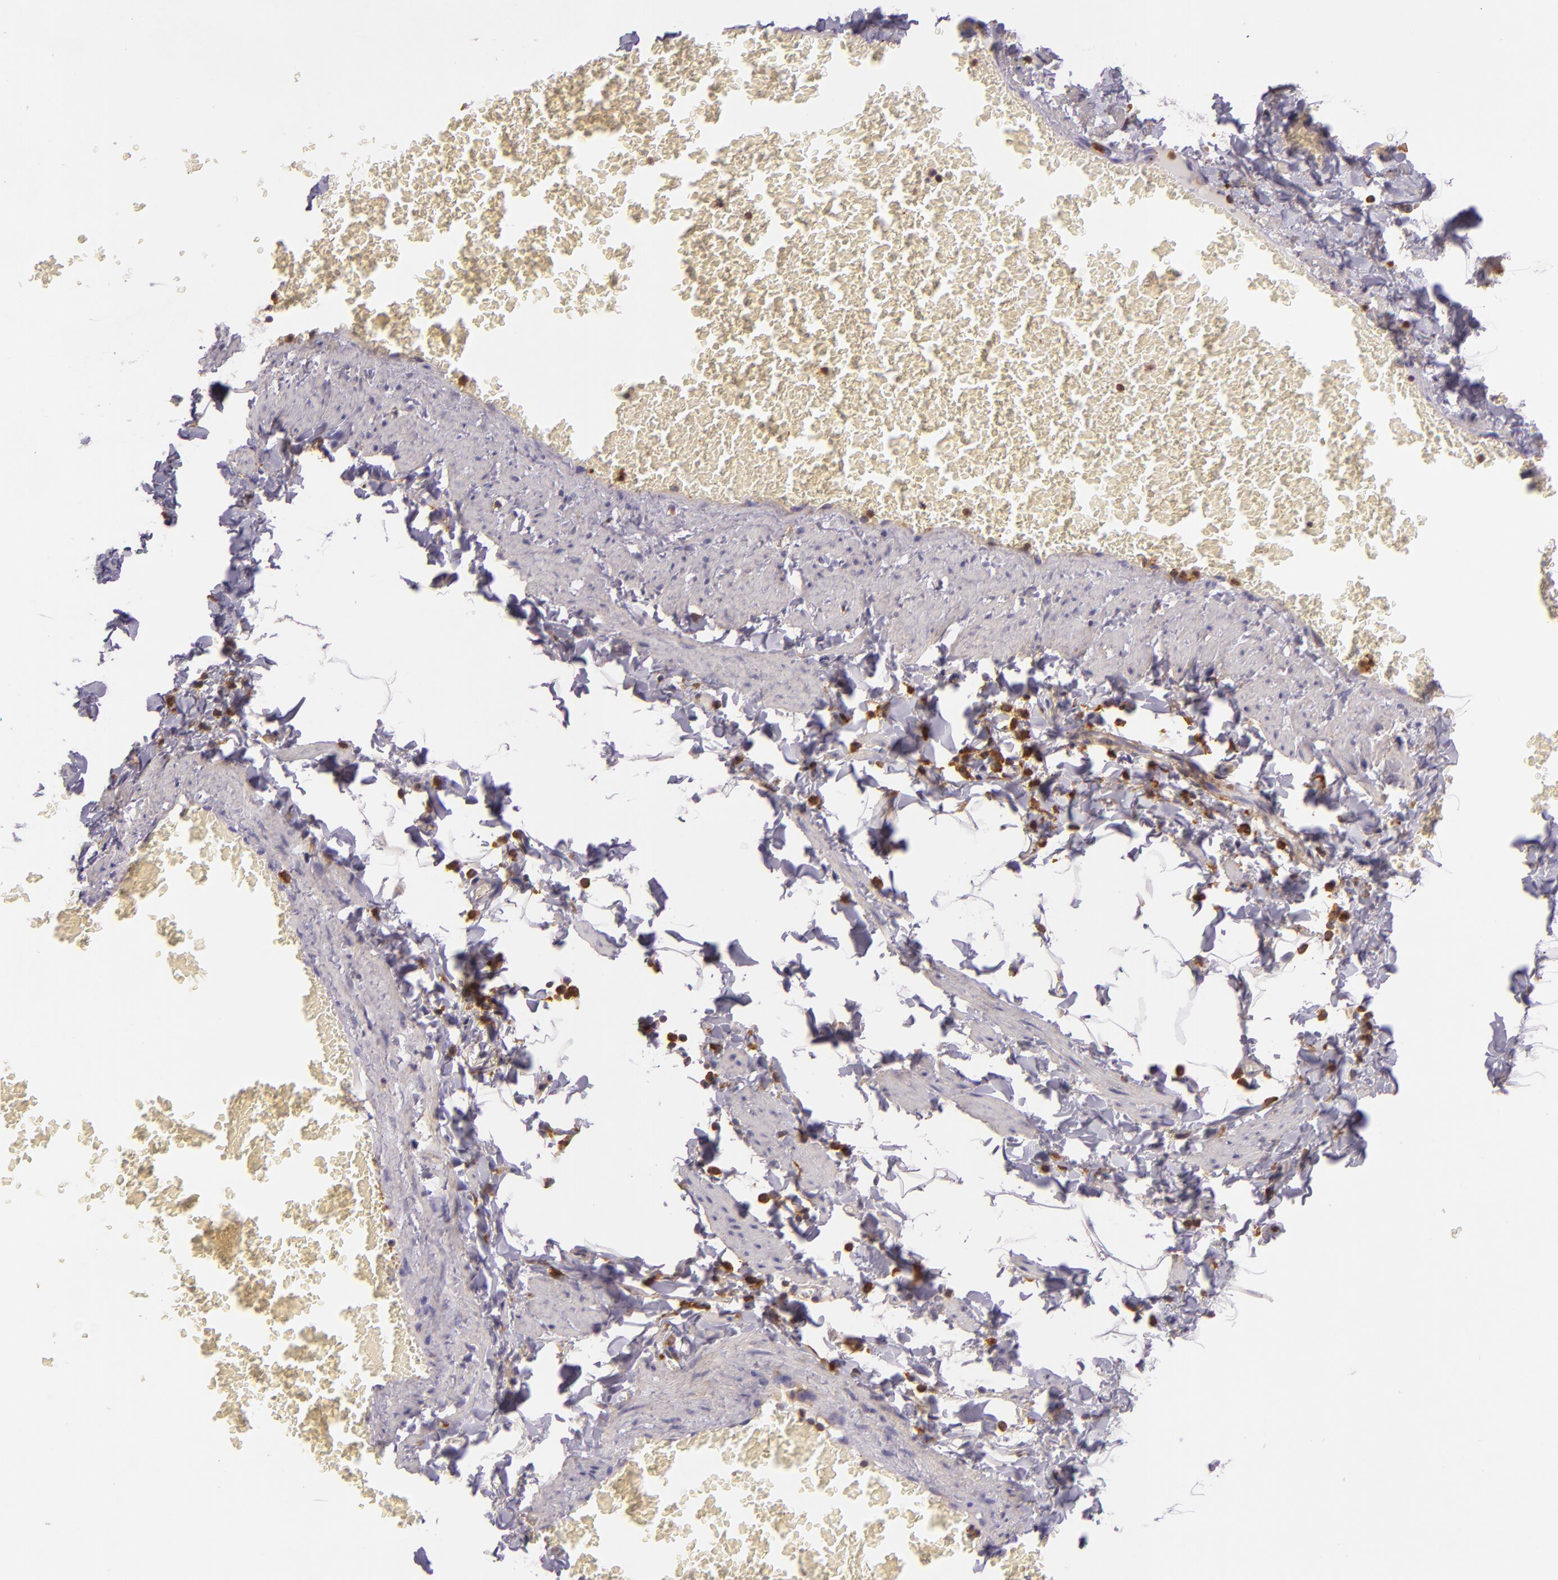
{"staining": {"intensity": "negative", "quantity": "none", "location": "none"}, "tissue": "adipose tissue", "cell_type": "Adipocytes", "image_type": "normal", "snomed": [{"axis": "morphology", "description": "Normal tissue, NOS"}, {"axis": "topography", "description": "Vascular tissue"}], "caption": "This micrograph is of benign adipose tissue stained with immunohistochemistry (IHC) to label a protein in brown with the nuclei are counter-stained blue. There is no expression in adipocytes. The staining is performed using DAB (3,3'-diaminobenzidine) brown chromogen with nuclei counter-stained in using hematoxylin.", "gene": "TLN1", "patient": {"sex": "male", "age": 41}}